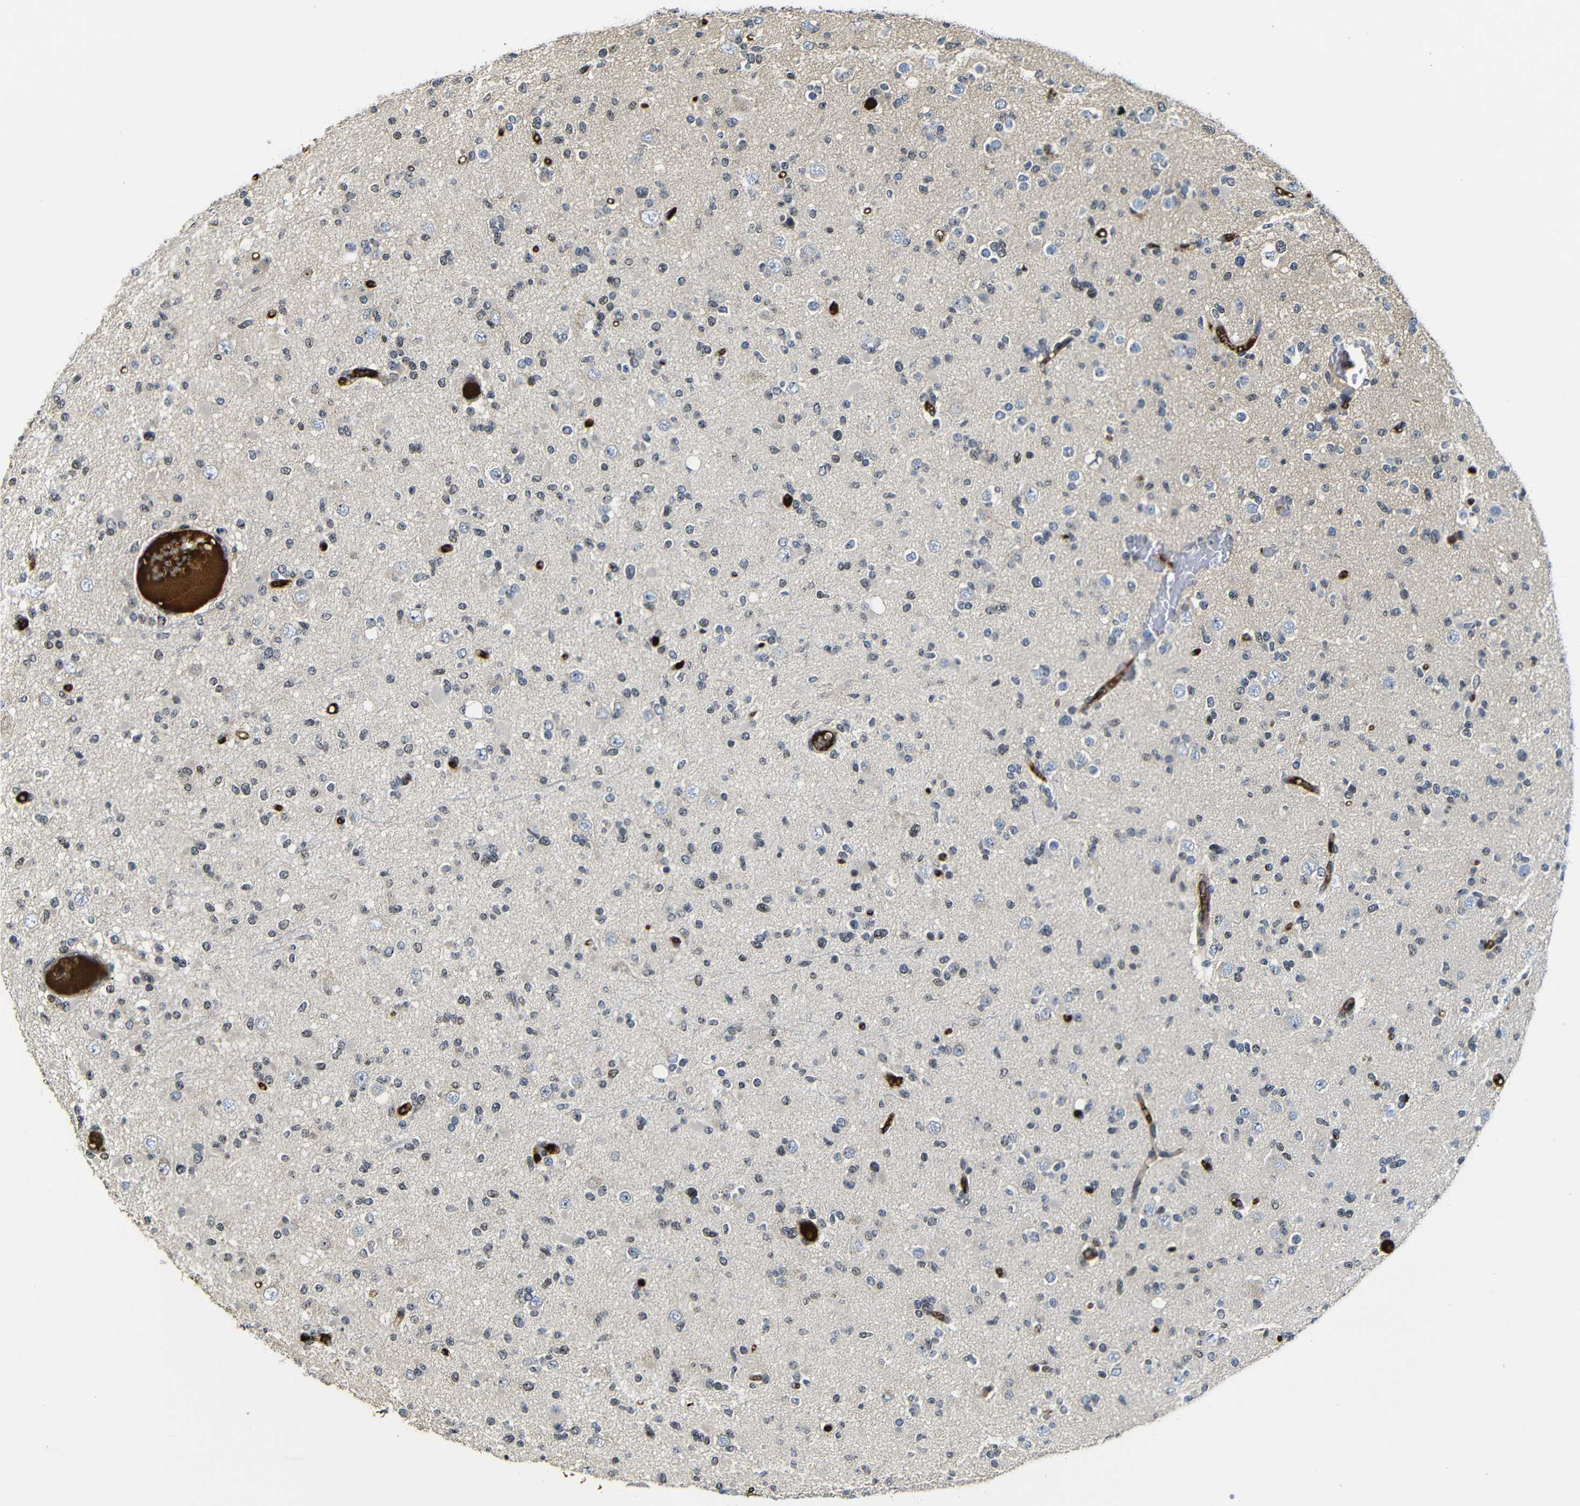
{"staining": {"intensity": "negative", "quantity": "none", "location": "none"}, "tissue": "glioma", "cell_type": "Tumor cells", "image_type": "cancer", "snomed": [{"axis": "morphology", "description": "Glioma, malignant, Low grade"}, {"axis": "topography", "description": "Brain"}], "caption": "This is a photomicrograph of immunohistochemistry (IHC) staining of glioma, which shows no expression in tumor cells.", "gene": "MYC", "patient": {"sex": "female", "age": 22}}